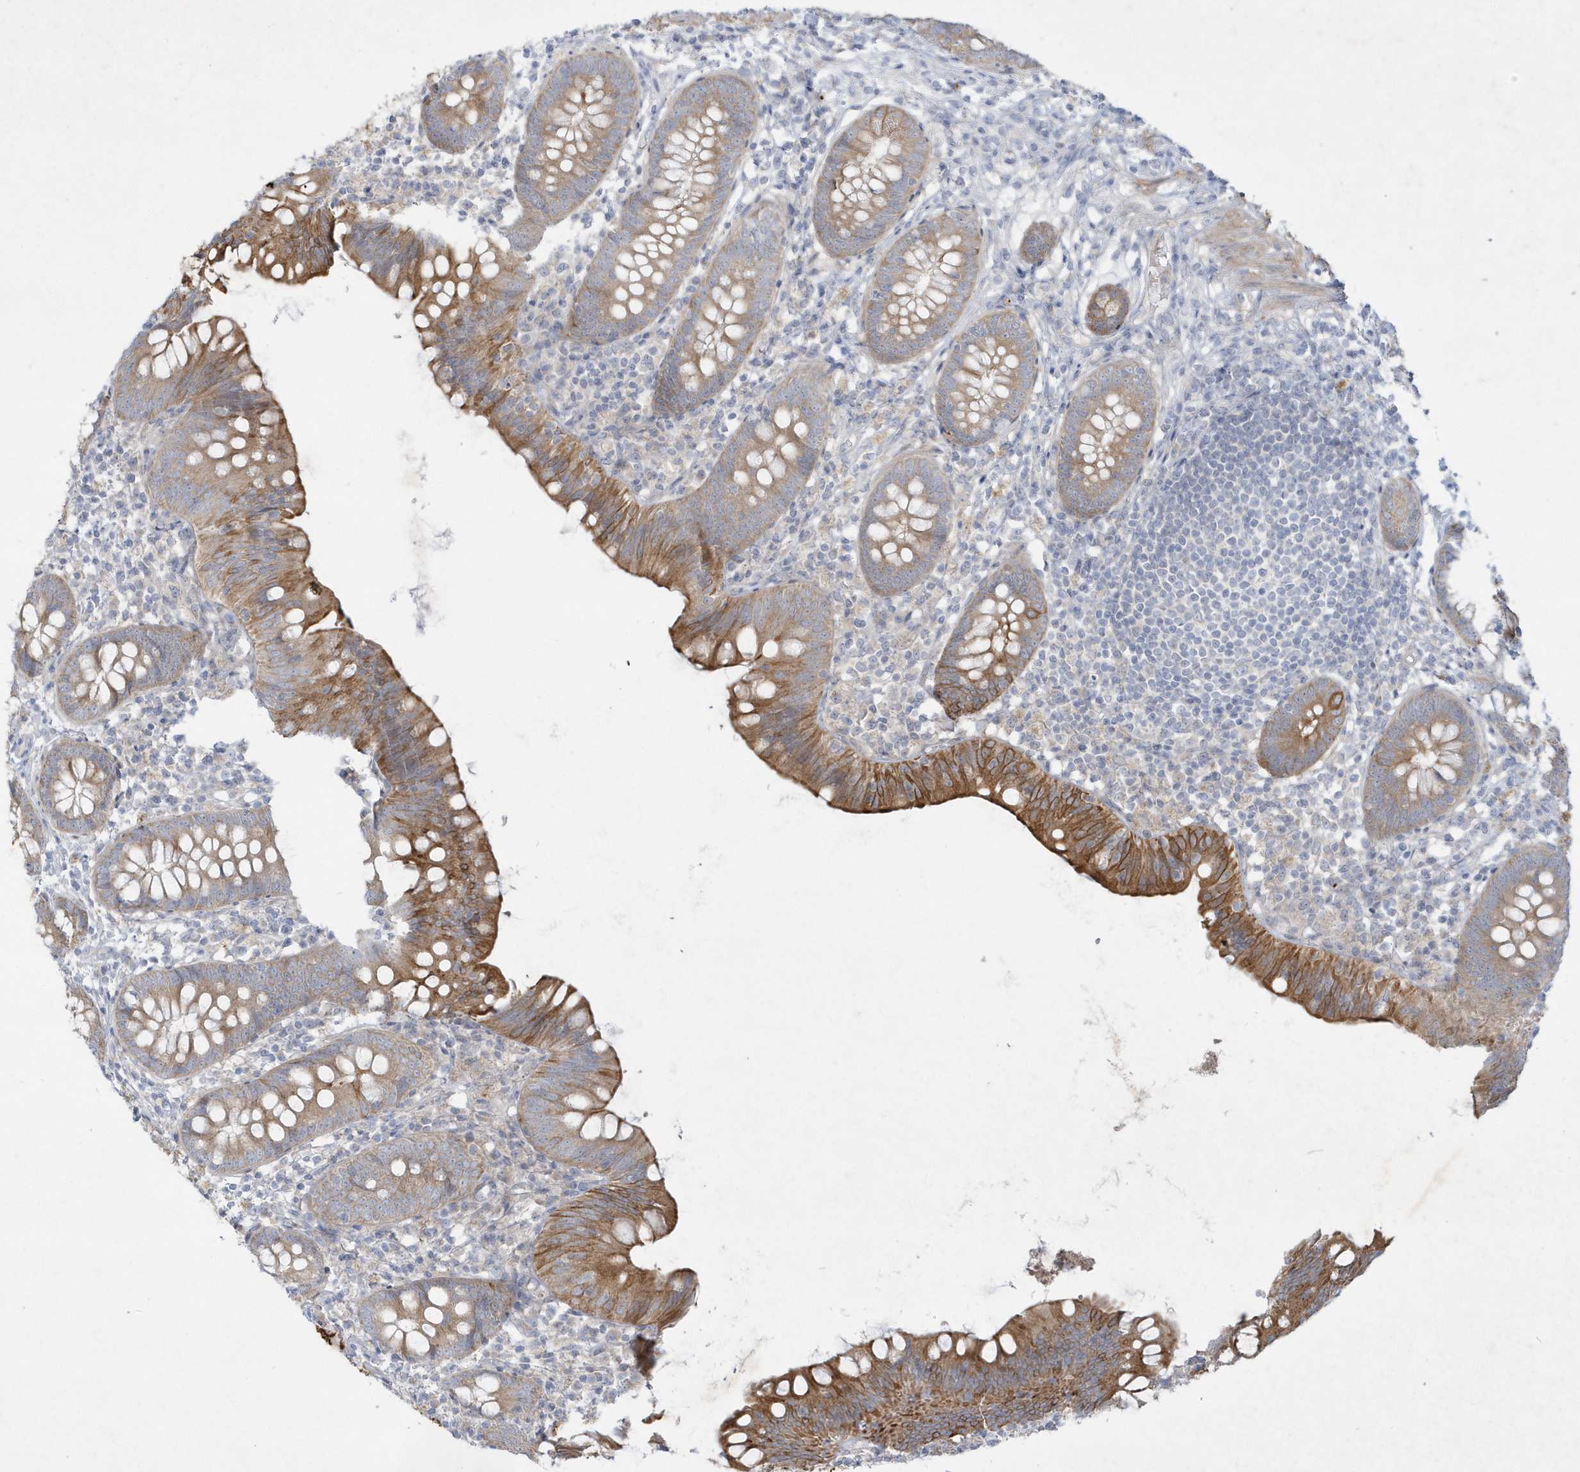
{"staining": {"intensity": "moderate", "quantity": ">75%", "location": "cytoplasmic/membranous"}, "tissue": "appendix", "cell_type": "Glandular cells", "image_type": "normal", "snomed": [{"axis": "morphology", "description": "Normal tissue, NOS"}, {"axis": "topography", "description": "Appendix"}], "caption": "High-power microscopy captured an immunohistochemistry image of unremarkable appendix, revealing moderate cytoplasmic/membranous positivity in about >75% of glandular cells. (DAB IHC, brown staining for protein, blue staining for nuclei).", "gene": "LARS1", "patient": {"sex": "female", "age": 62}}